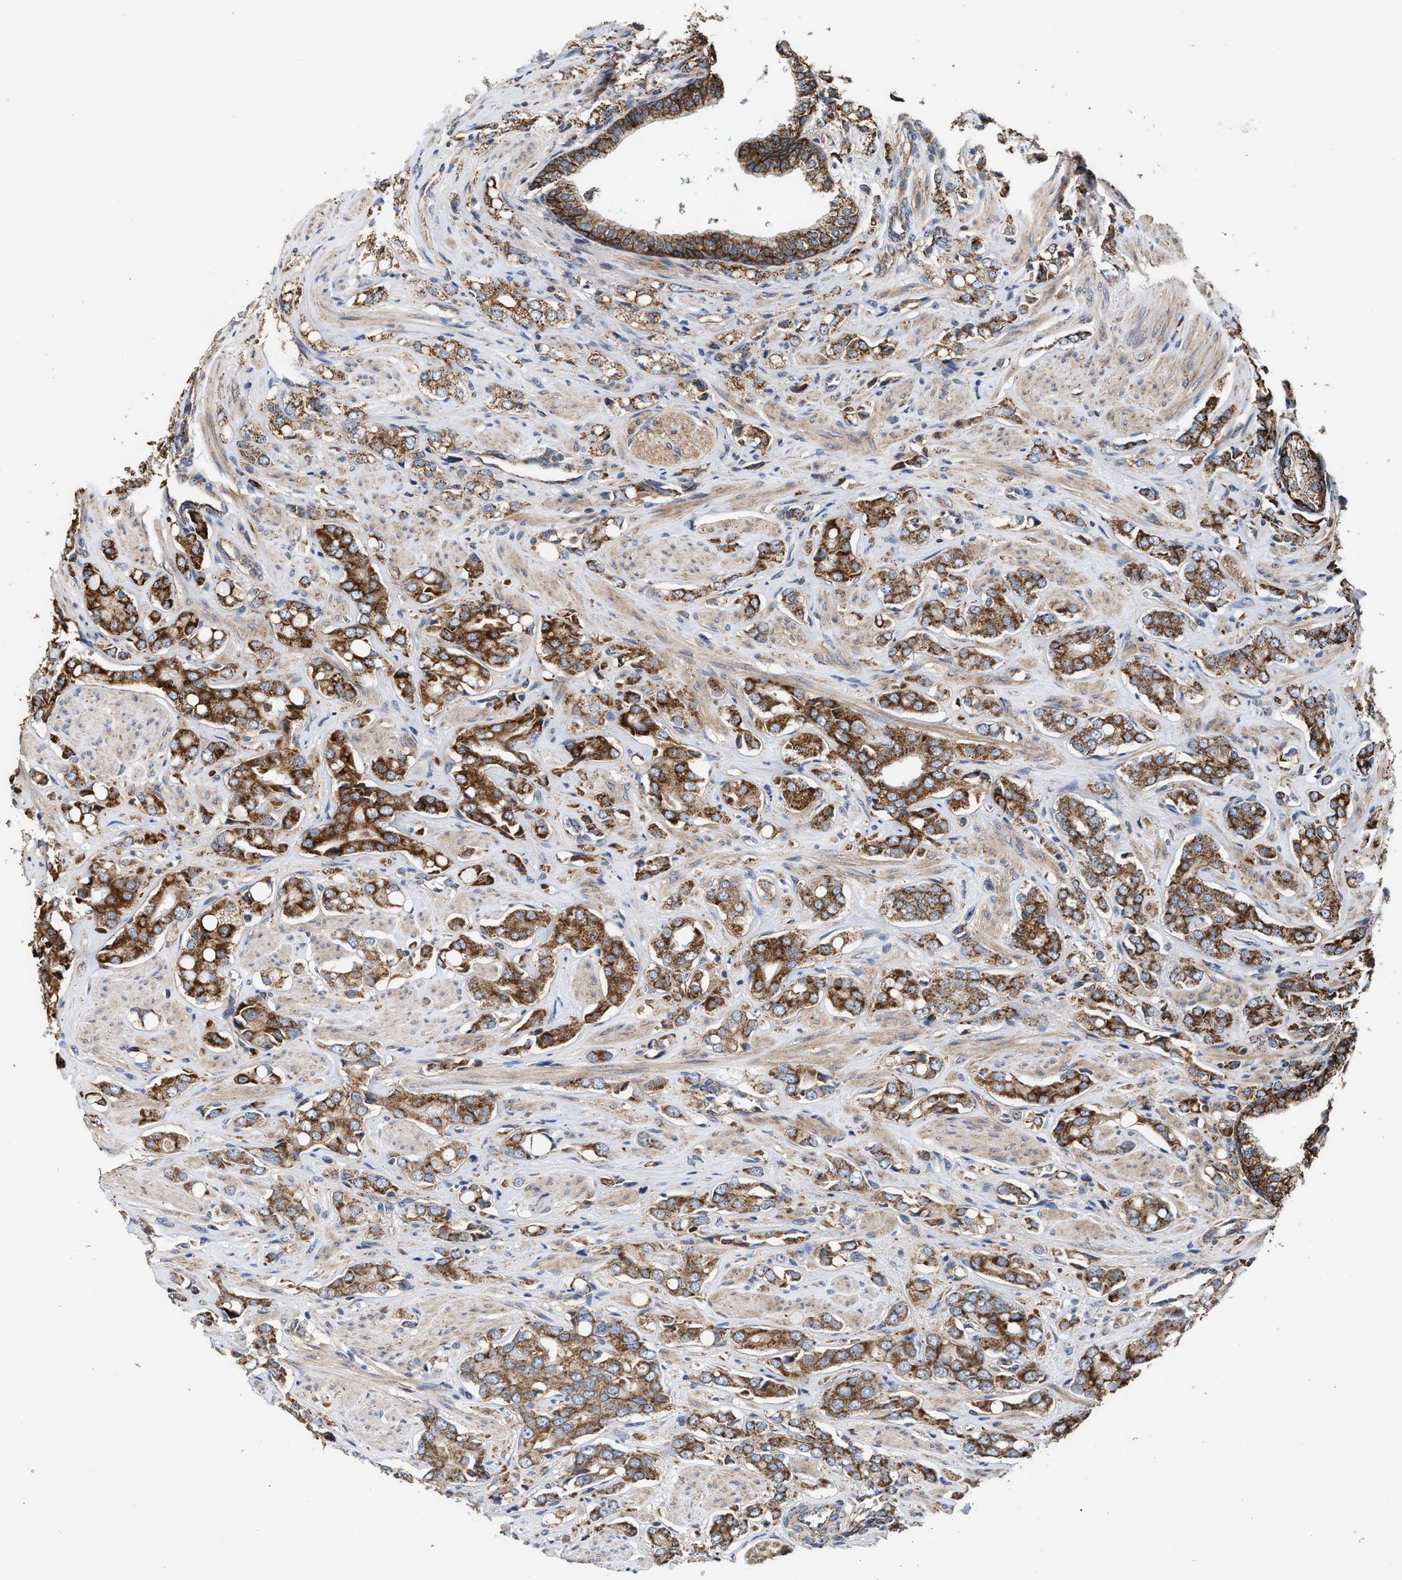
{"staining": {"intensity": "strong", "quantity": ">75%", "location": "cytoplasmic/membranous"}, "tissue": "prostate cancer", "cell_type": "Tumor cells", "image_type": "cancer", "snomed": [{"axis": "morphology", "description": "Adenocarcinoma, High grade"}, {"axis": "topography", "description": "Prostate"}], "caption": "Protein expression analysis of human adenocarcinoma (high-grade) (prostate) reveals strong cytoplasmic/membranous staining in approximately >75% of tumor cells. Immunohistochemistry (ihc) stains the protein of interest in brown and the nuclei are stained blue.", "gene": "EXOSC2", "patient": {"sex": "male", "age": 52}}